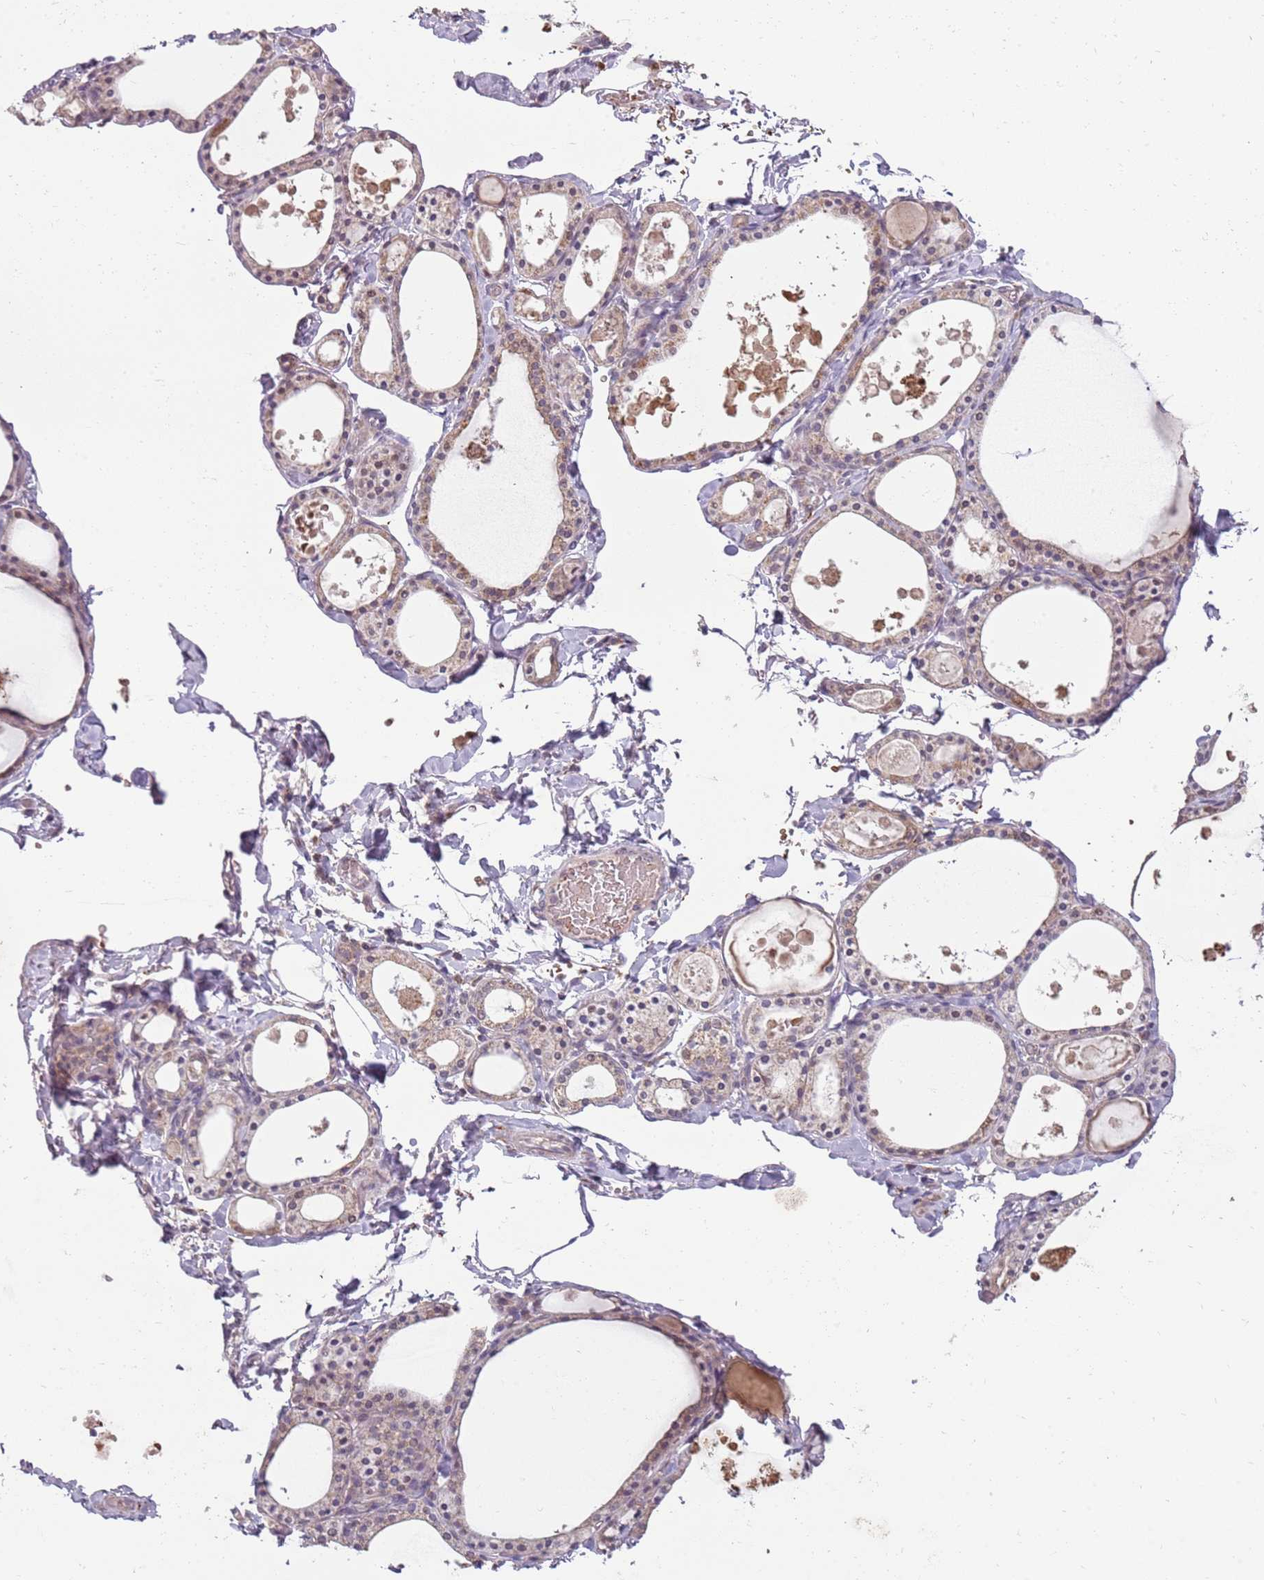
{"staining": {"intensity": "weak", "quantity": "25%-75%", "location": "cytoplasmic/membranous"}, "tissue": "thyroid gland", "cell_type": "Glandular cells", "image_type": "normal", "snomed": [{"axis": "morphology", "description": "Normal tissue, NOS"}, {"axis": "topography", "description": "Thyroid gland"}], "caption": "Protein staining by immunohistochemistry demonstrates weak cytoplasmic/membranous staining in about 25%-75% of glandular cells in normal thyroid gland. The protein is shown in brown color, while the nuclei are stained blue.", "gene": "TEKT4", "patient": {"sex": "male", "age": 56}}